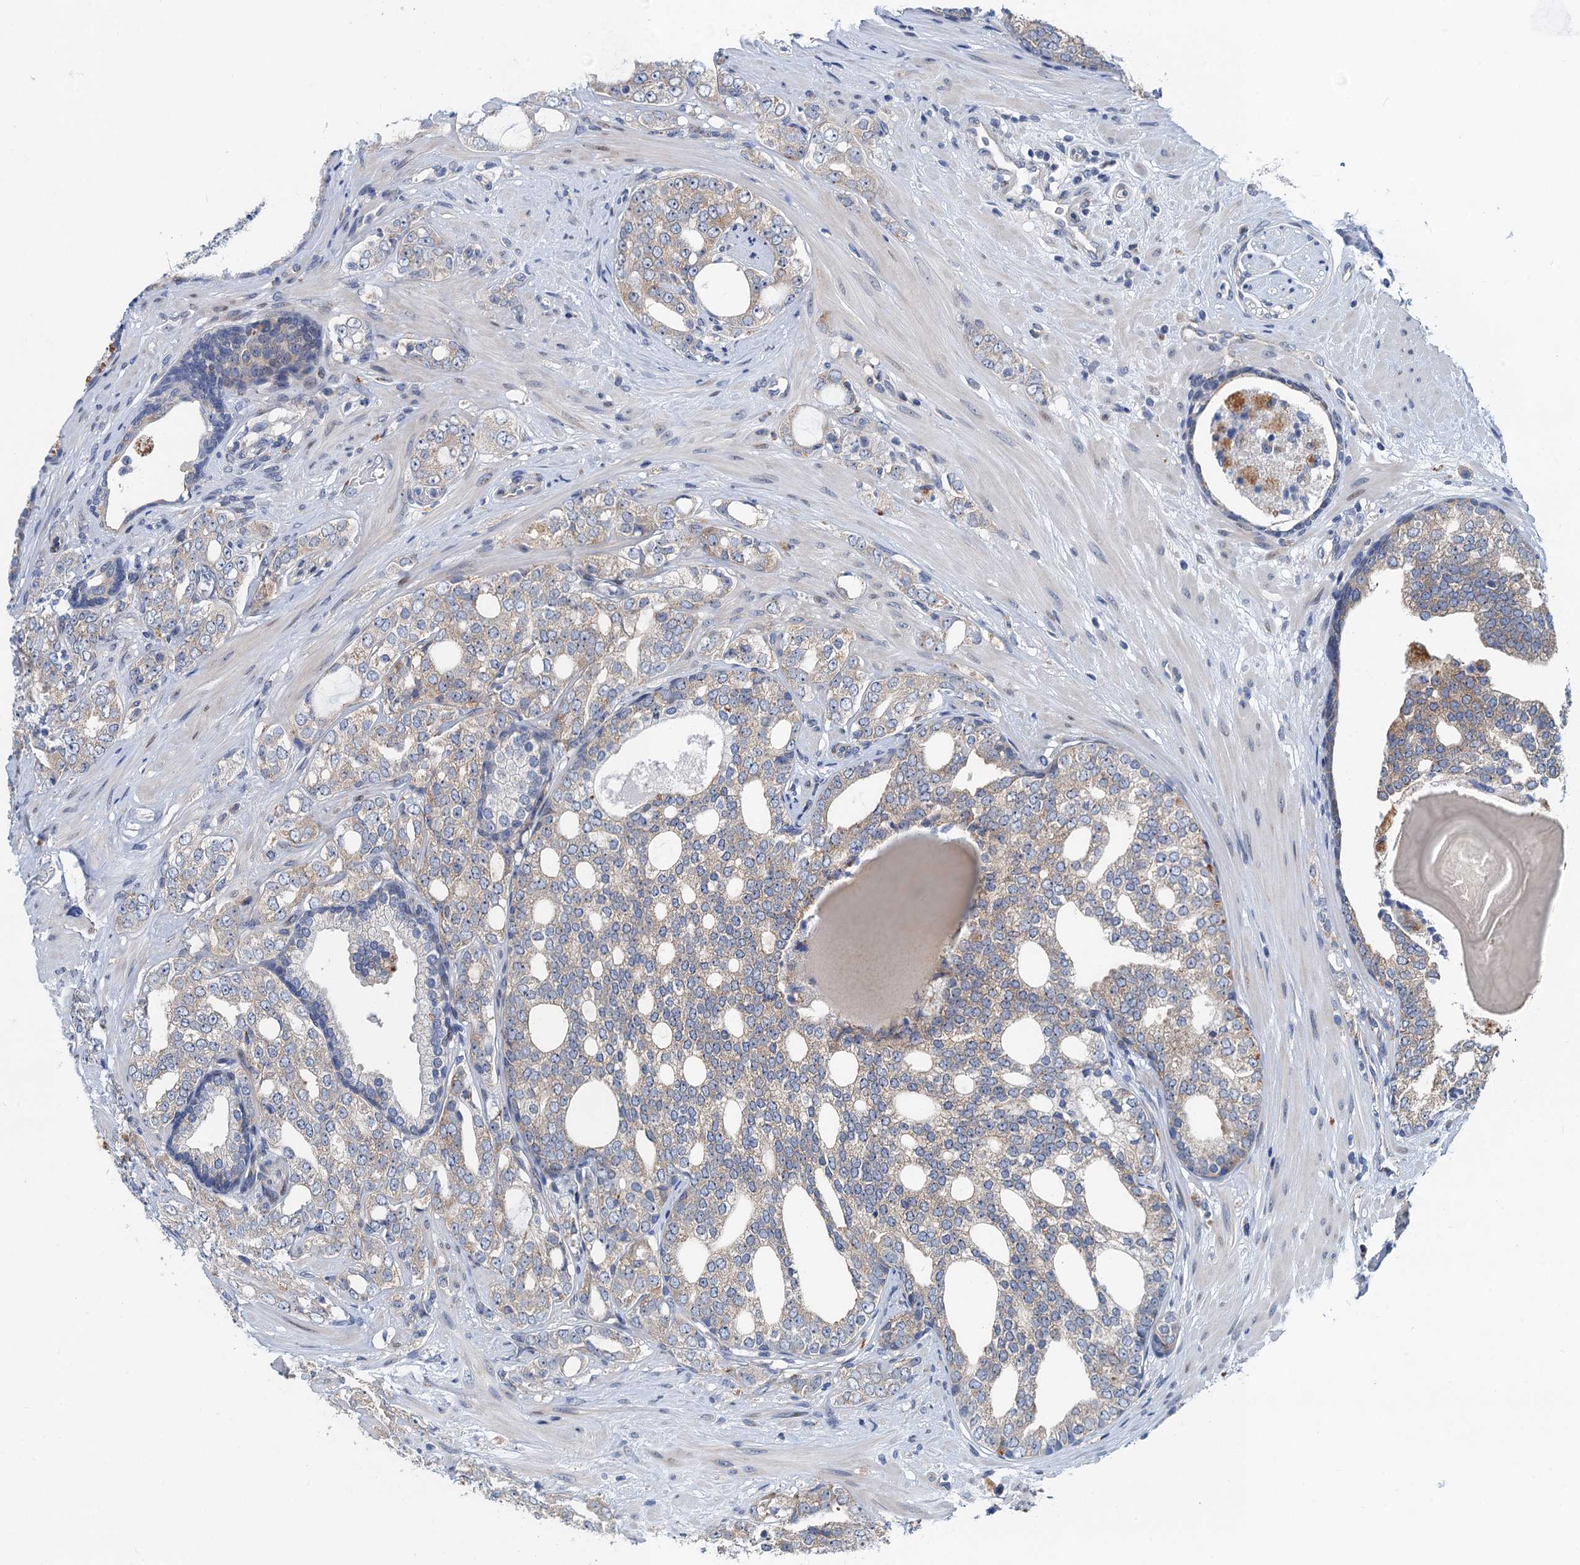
{"staining": {"intensity": "weak", "quantity": "<25%", "location": "cytoplasmic/membranous"}, "tissue": "prostate cancer", "cell_type": "Tumor cells", "image_type": "cancer", "snomed": [{"axis": "morphology", "description": "Adenocarcinoma, High grade"}, {"axis": "topography", "description": "Prostate"}], "caption": "Immunohistochemical staining of high-grade adenocarcinoma (prostate) displays no significant expression in tumor cells.", "gene": "NBEA", "patient": {"sex": "male", "age": 64}}